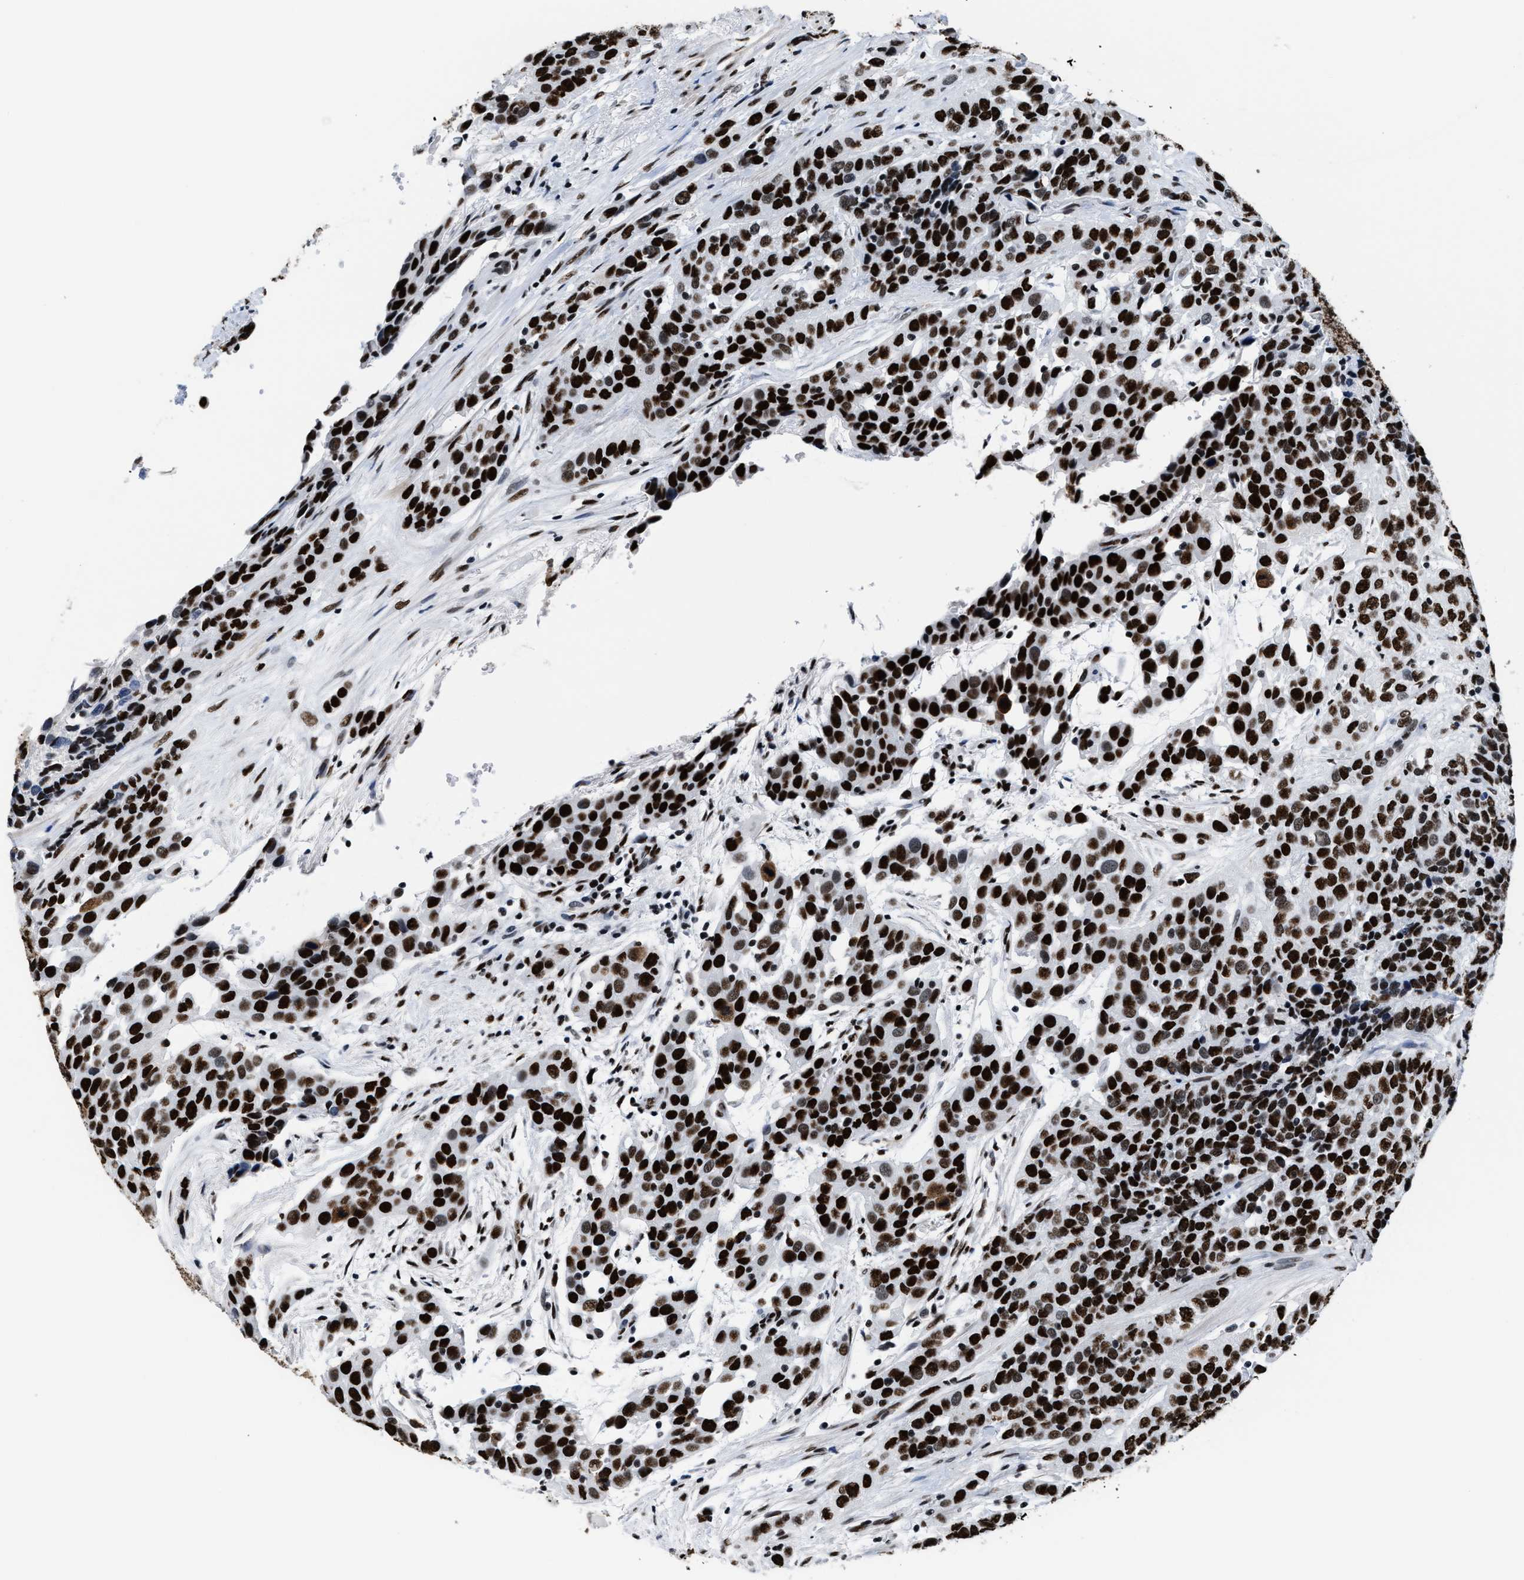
{"staining": {"intensity": "strong", "quantity": ">75%", "location": "nuclear"}, "tissue": "urothelial cancer", "cell_type": "Tumor cells", "image_type": "cancer", "snomed": [{"axis": "morphology", "description": "Urothelial carcinoma, High grade"}, {"axis": "topography", "description": "Urinary bladder"}], "caption": "The image demonstrates immunohistochemical staining of urothelial carcinoma (high-grade). There is strong nuclear expression is present in about >75% of tumor cells.", "gene": "SMARCC2", "patient": {"sex": "female", "age": 80}}